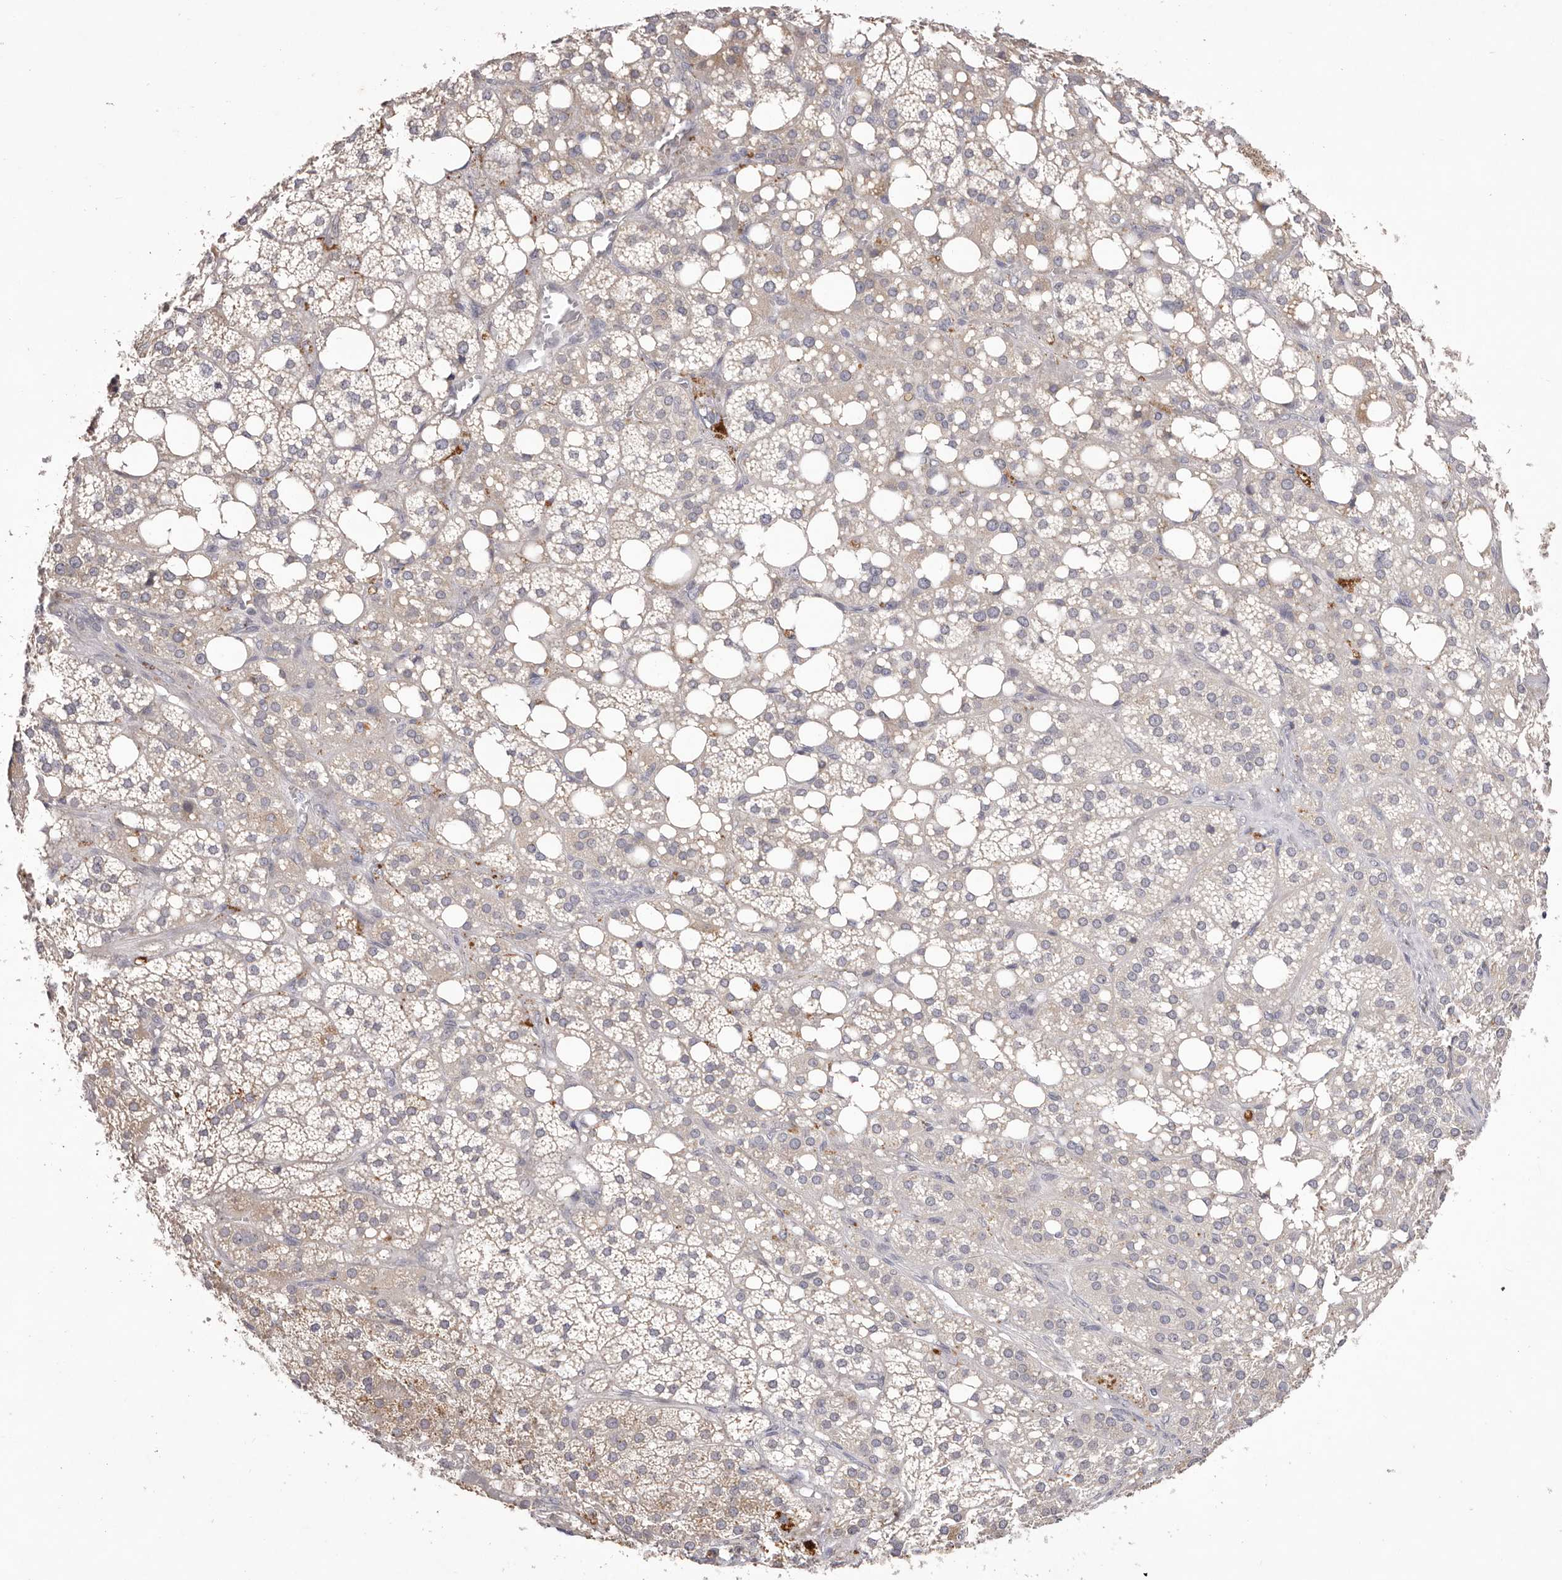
{"staining": {"intensity": "moderate", "quantity": "<25%", "location": "cytoplasmic/membranous"}, "tissue": "adrenal gland", "cell_type": "Glandular cells", "image_type": "normal", "snomed": [{"axis": "morphology", "description": "Normal tissue, NOS"}, {"axis": "topography", "description": "Adrenal gland"}], "caption": "The histopathology image reveals staining of unremarkable adrenal gland, revealing moderate cytoplasmic/membranous protein expression (brown color) within glandular cells.", "gene": "GARNL3", "patient": {"sex": "female", "age": 59}}